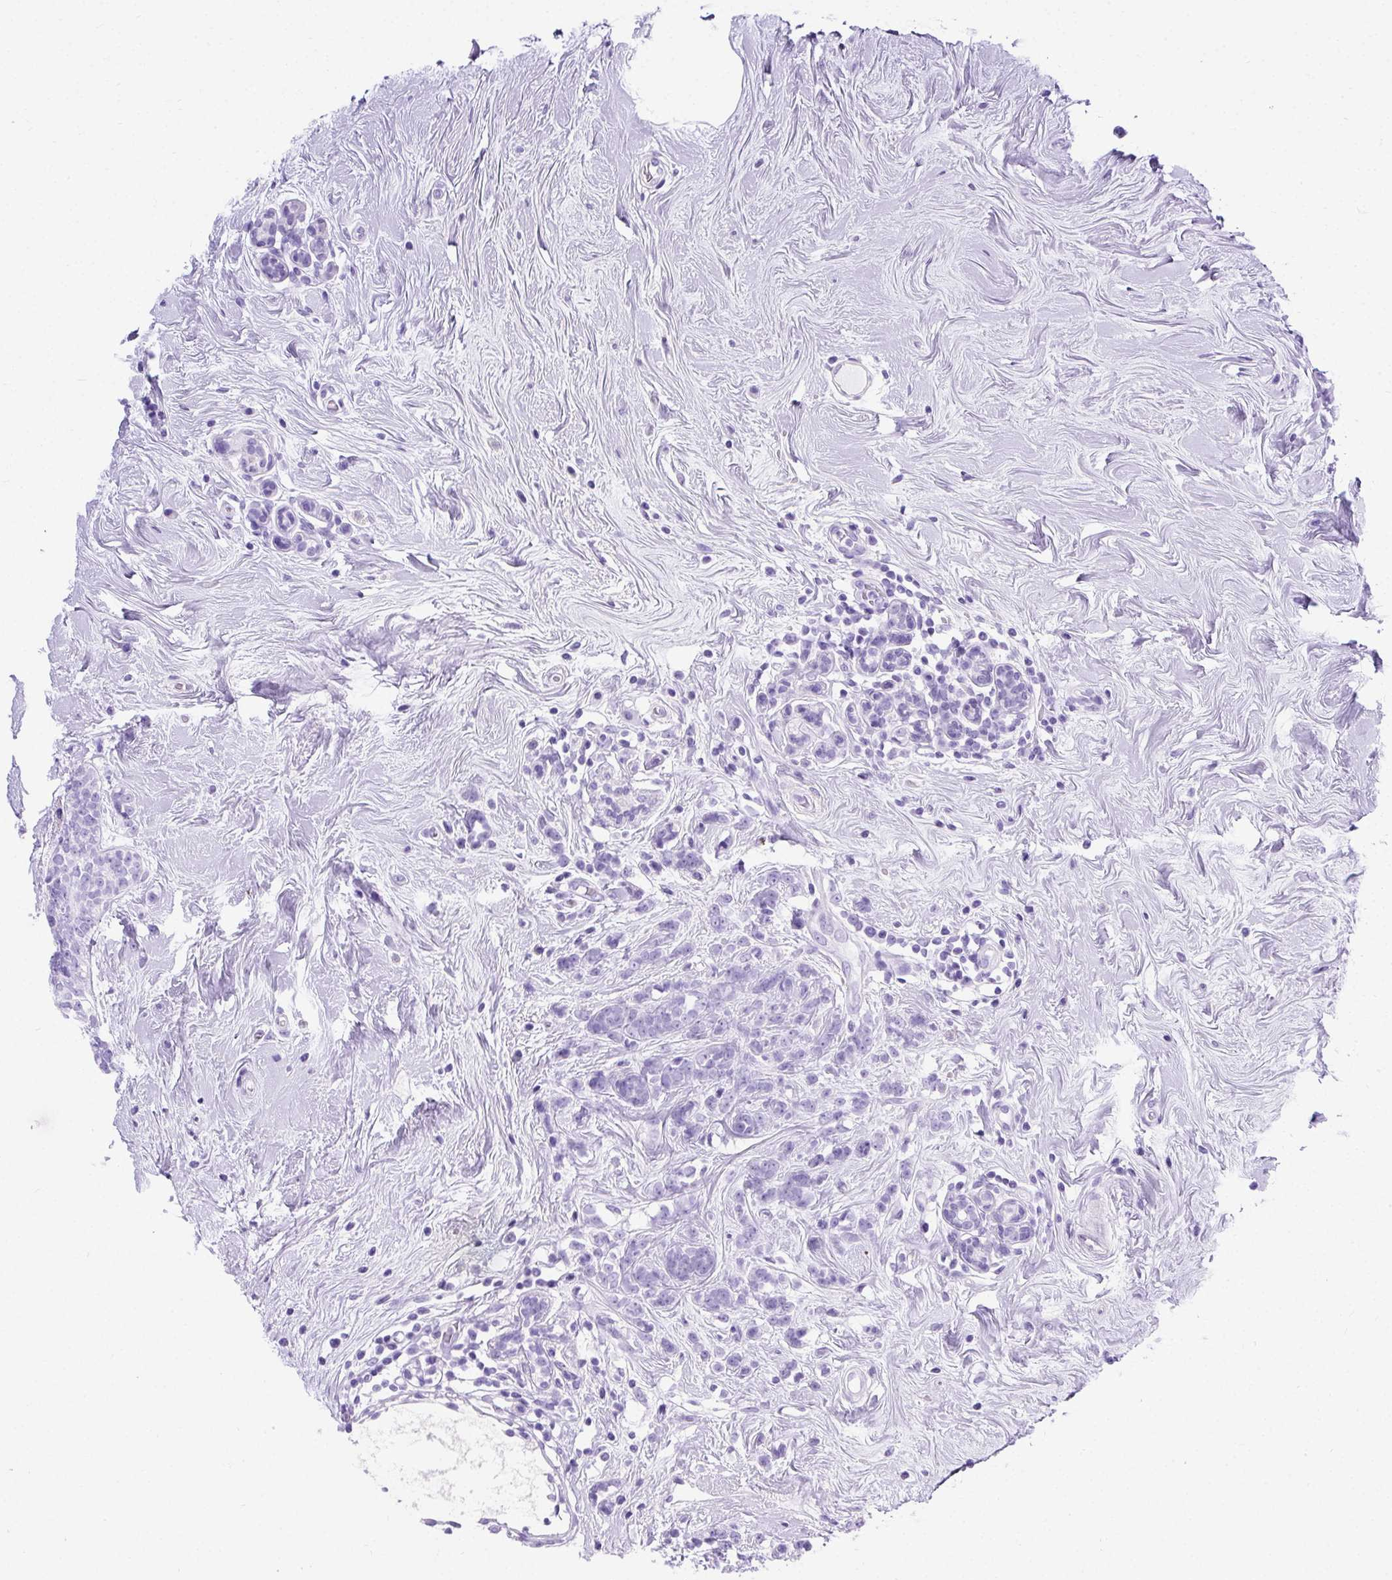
{"staining": {"intensity": "negative", "quantity": "none", "location": "none"}, "tissue": "breast cancer", "cell_type": "Tumor cells", "image_type": "cancer", "snomed": [{"axis": "morphology", "description": "Lobular carcinoma"}, {"axis": "topography", "description": "Breast"}], "caption": "The histopathology image demonstrates no significant staining in tumor cells of breast lobular carcinoma. (DAB immunohistochemistry (IHC) with hematoxylin counter stain).", "gene": "PVALB", "patient": {"sex": "female", "age": 58}}